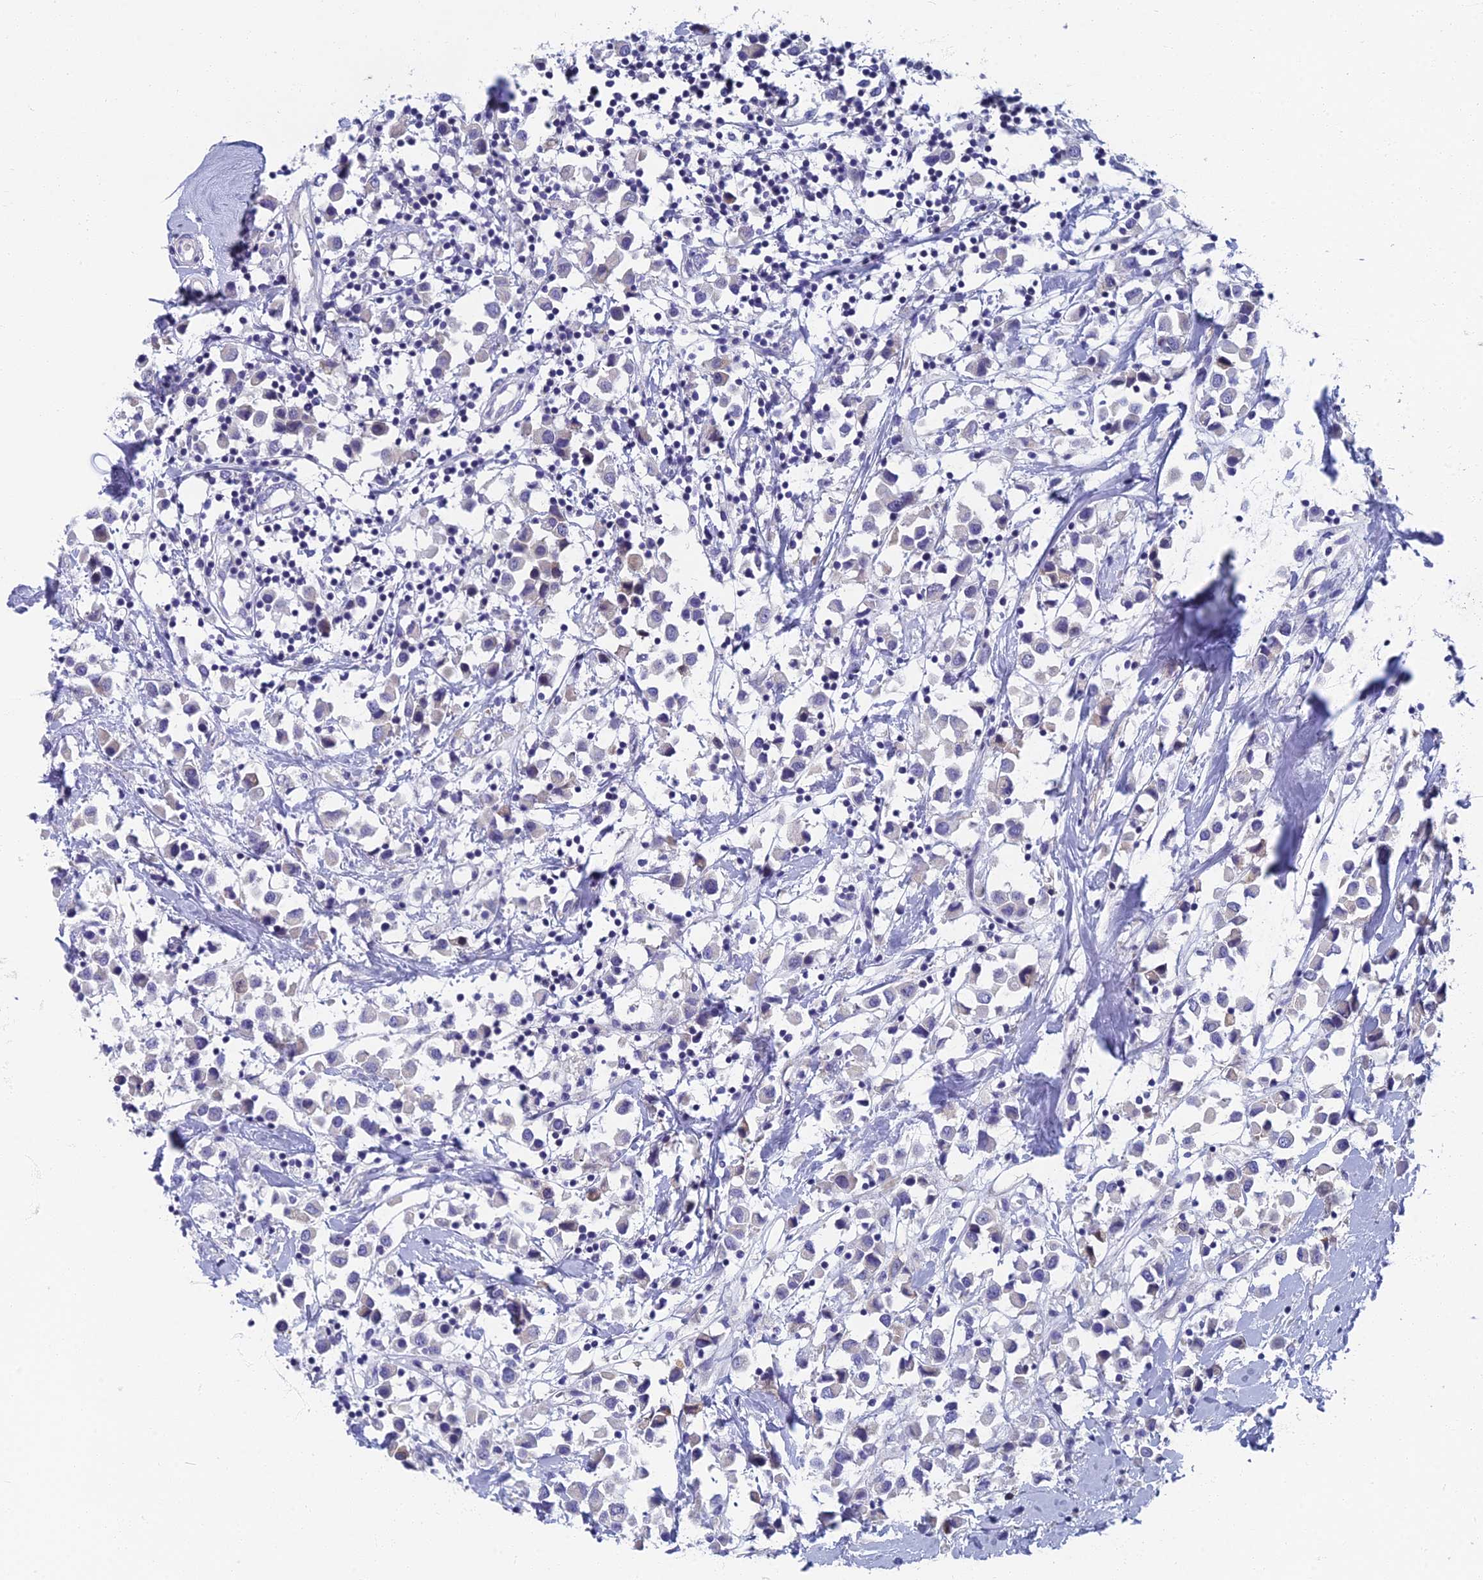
{"staining": {"intensity": "negative", "quantity": "none", "location": "none"}, "tissue": "breast cancer", "cell_type": "Tumor cells", "image_type": "cancer", "snomed": [{"axis": "morphology", "description": "Duct carcinoma"}, {"axis": "topography", "description": "Breast"}], "caption": "Tumor cells show no significant protein staining in breast cancer (invasive ductal carcinoma).", "gene": "SPIN4", "patient": {"sex": "female", "age": 61}}